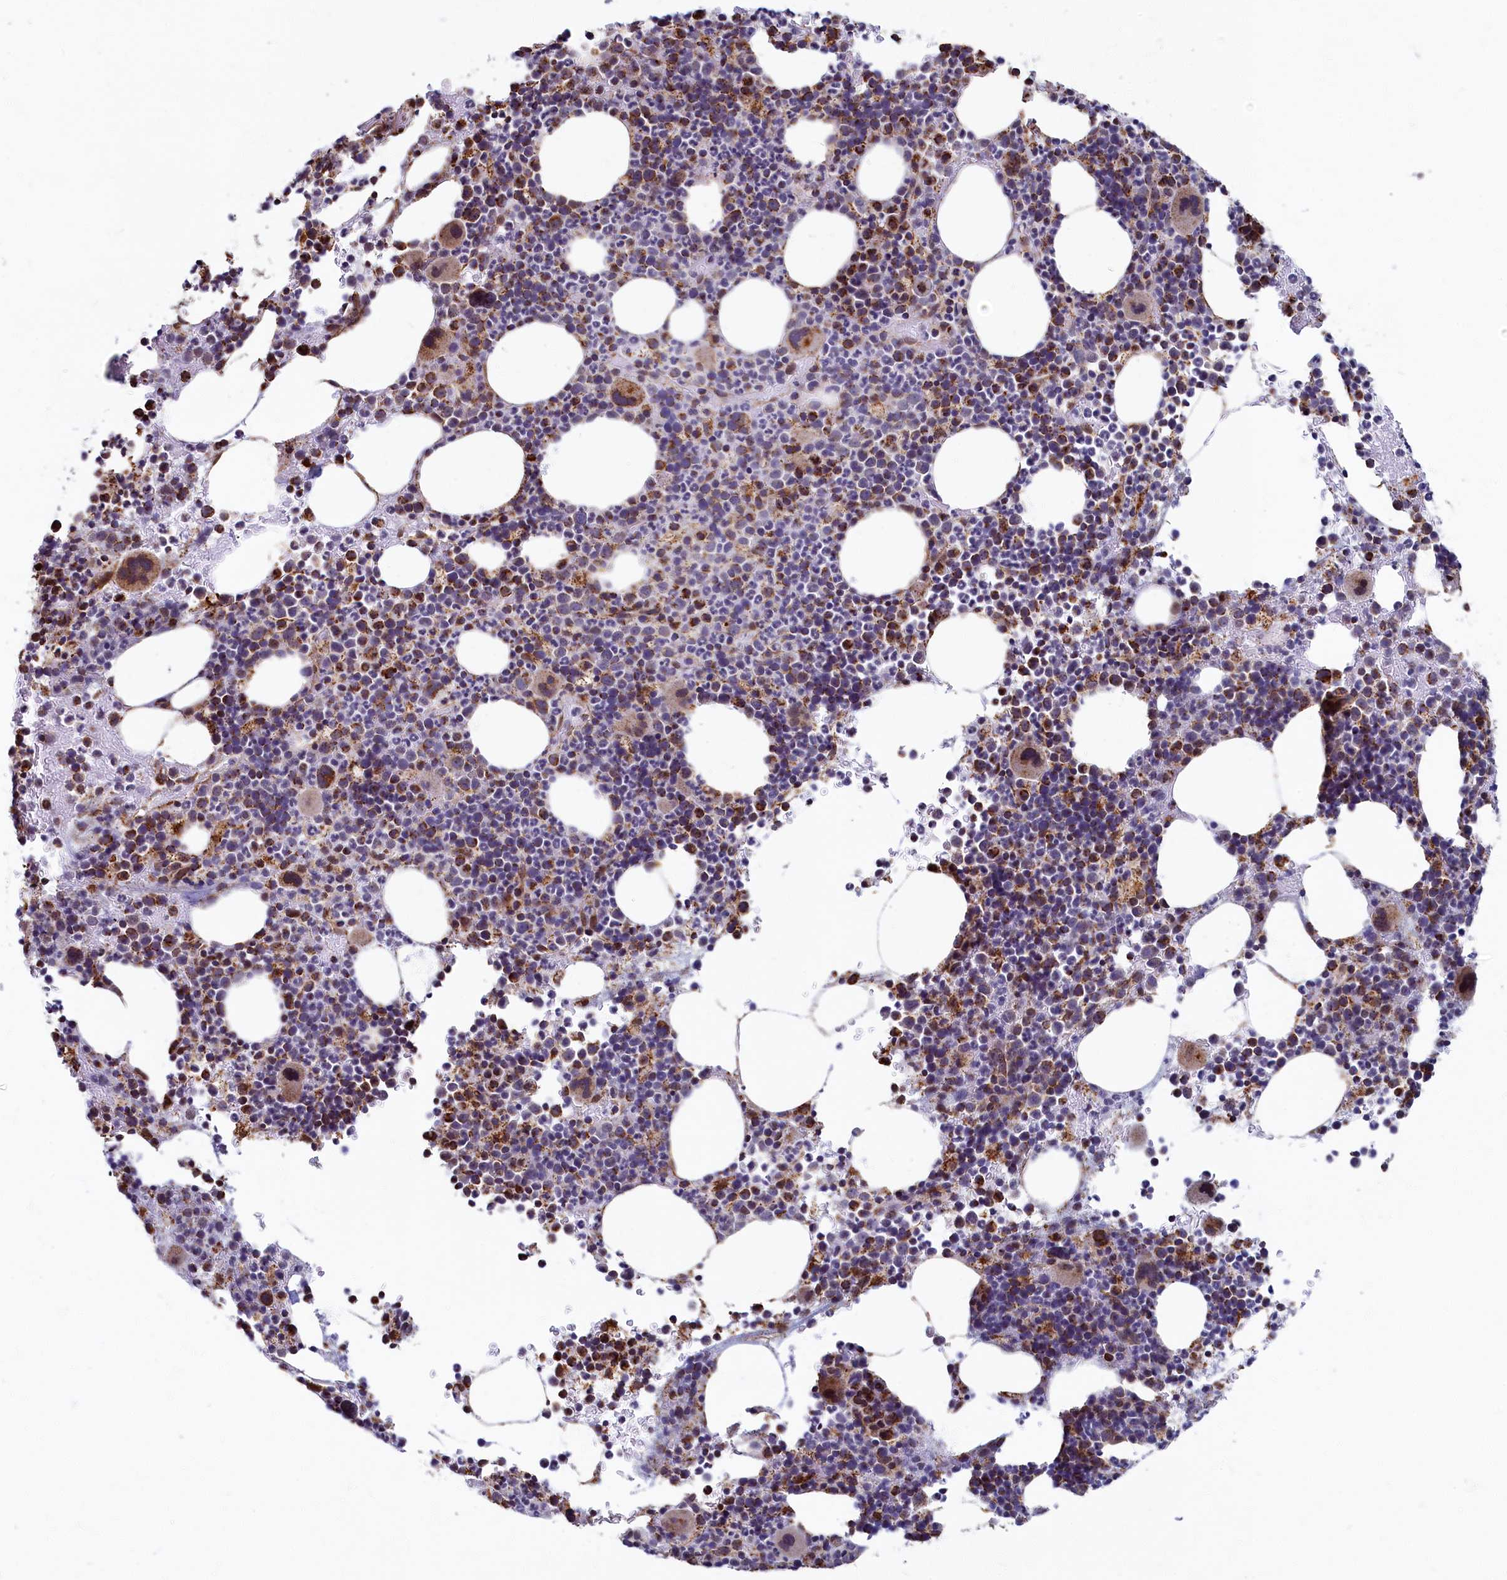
{"staining": {"intensity": "moderate", "quantity": "25%-75%", "location": "cytoplasmic/membranous"}, "tissue": "bone marrow", "cell_type": "Hematopoietic cells", "image_type": "normal", "snomed": [{"axis": "morphology", "description": "Normal tissue, NOS"}, {"axis": "topography", "description": "Bone marrow"}], "caption": "This is a photomicrograph of immunohistochemistry (IHC) staining of normal bone marrow, which shows moderate positivity in the cytoplasmic/membranous of hematopoietic cells.", "gene": "SPR", "patient": {"sex": "female", "age": 82}}